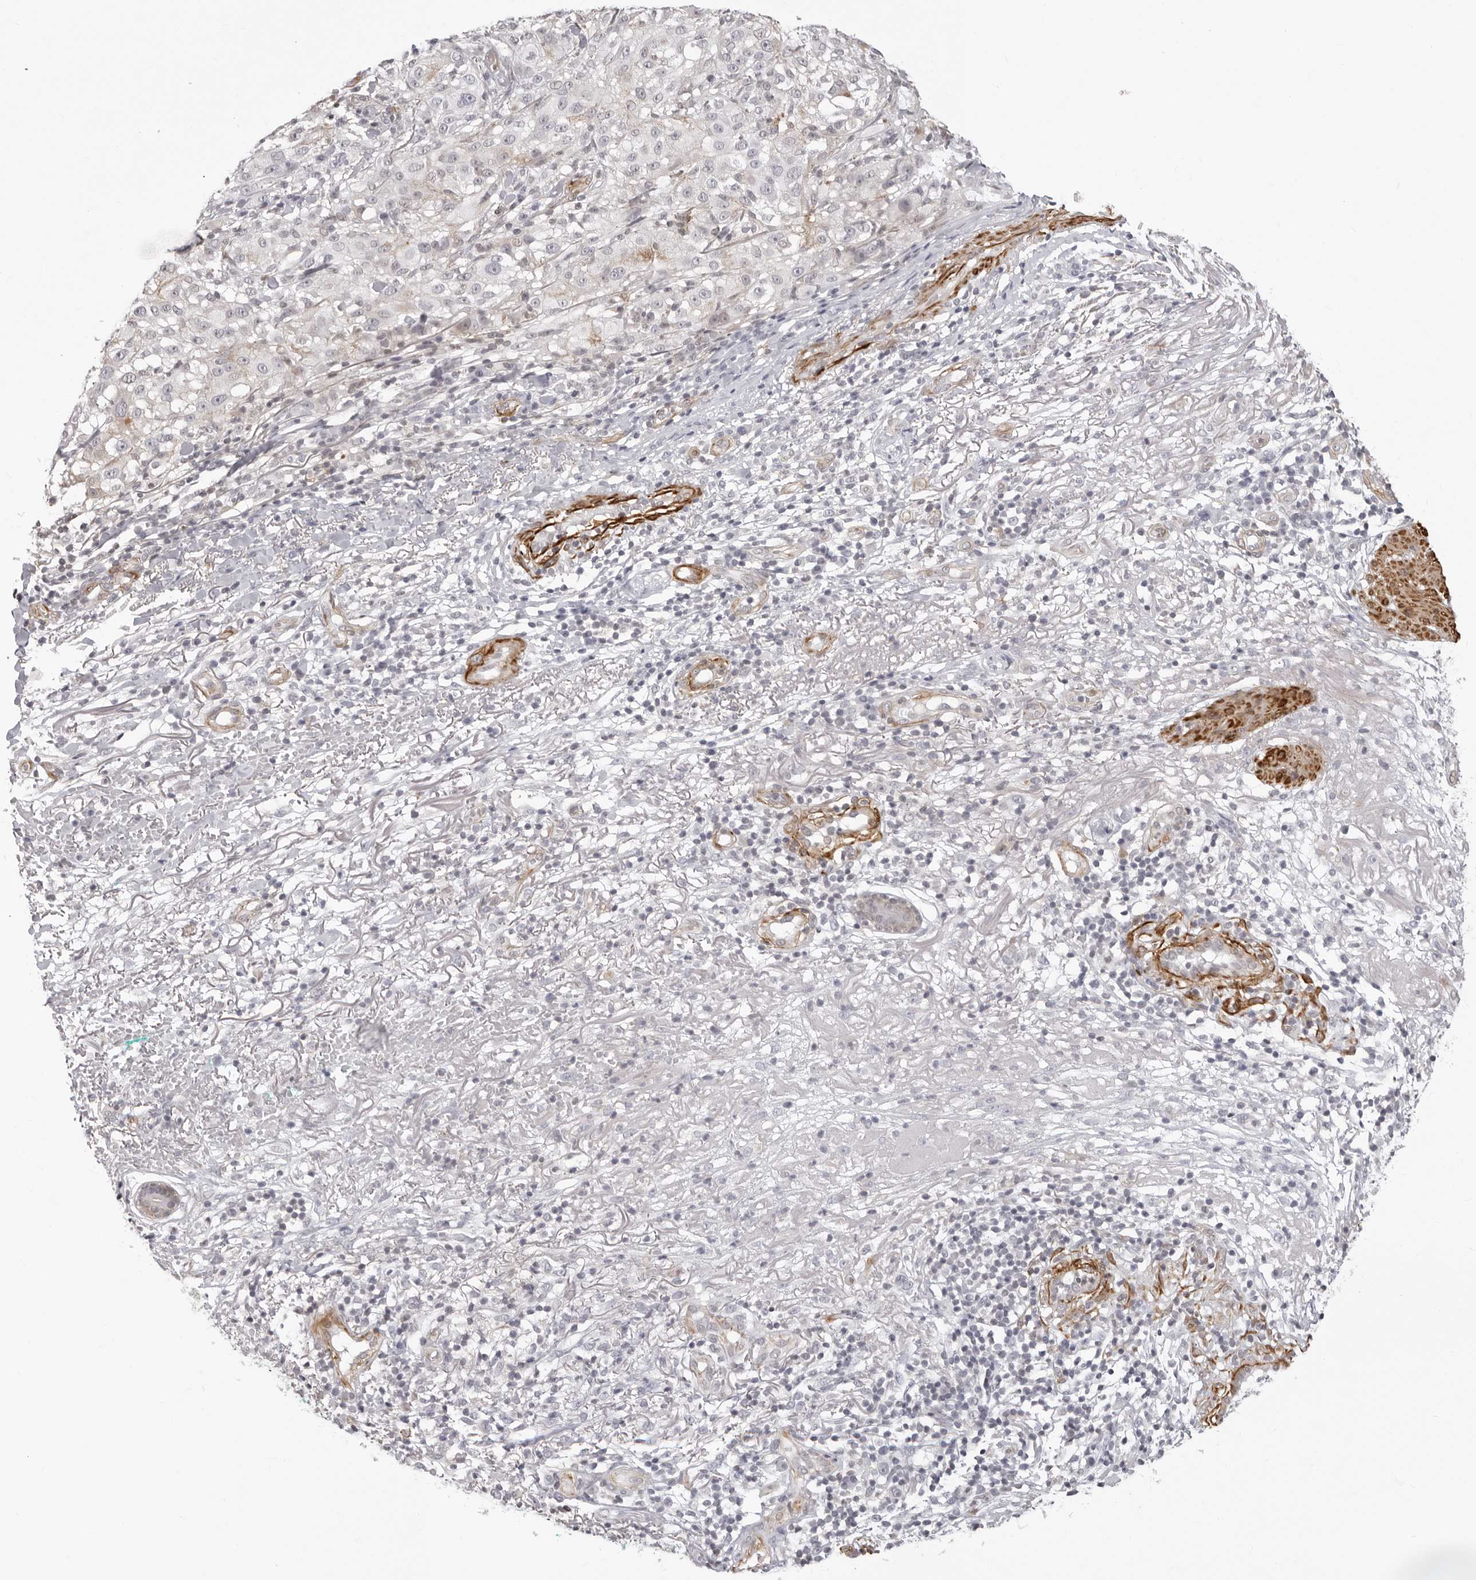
{"staining": {"intensity": "negative", "quantity": "none", "location": "none"}, "tissue": "melanoma", "cell_type": "Tumor cells", "image_type": "cancer", "snomed": [{"axis": "morphology", "description": "Necrosis, NOS"}, {"axis": "morphology", "description": "Malignant melanoma, NOS"}, {"axis": "topography", "description": "Skin"}], "caption": "An image of human malignant melanoma is negative for staining in tumor cells. Nuclei are stained in blue.", "gene": "UNK", "patient": {"sex": "female", "age": 87}}